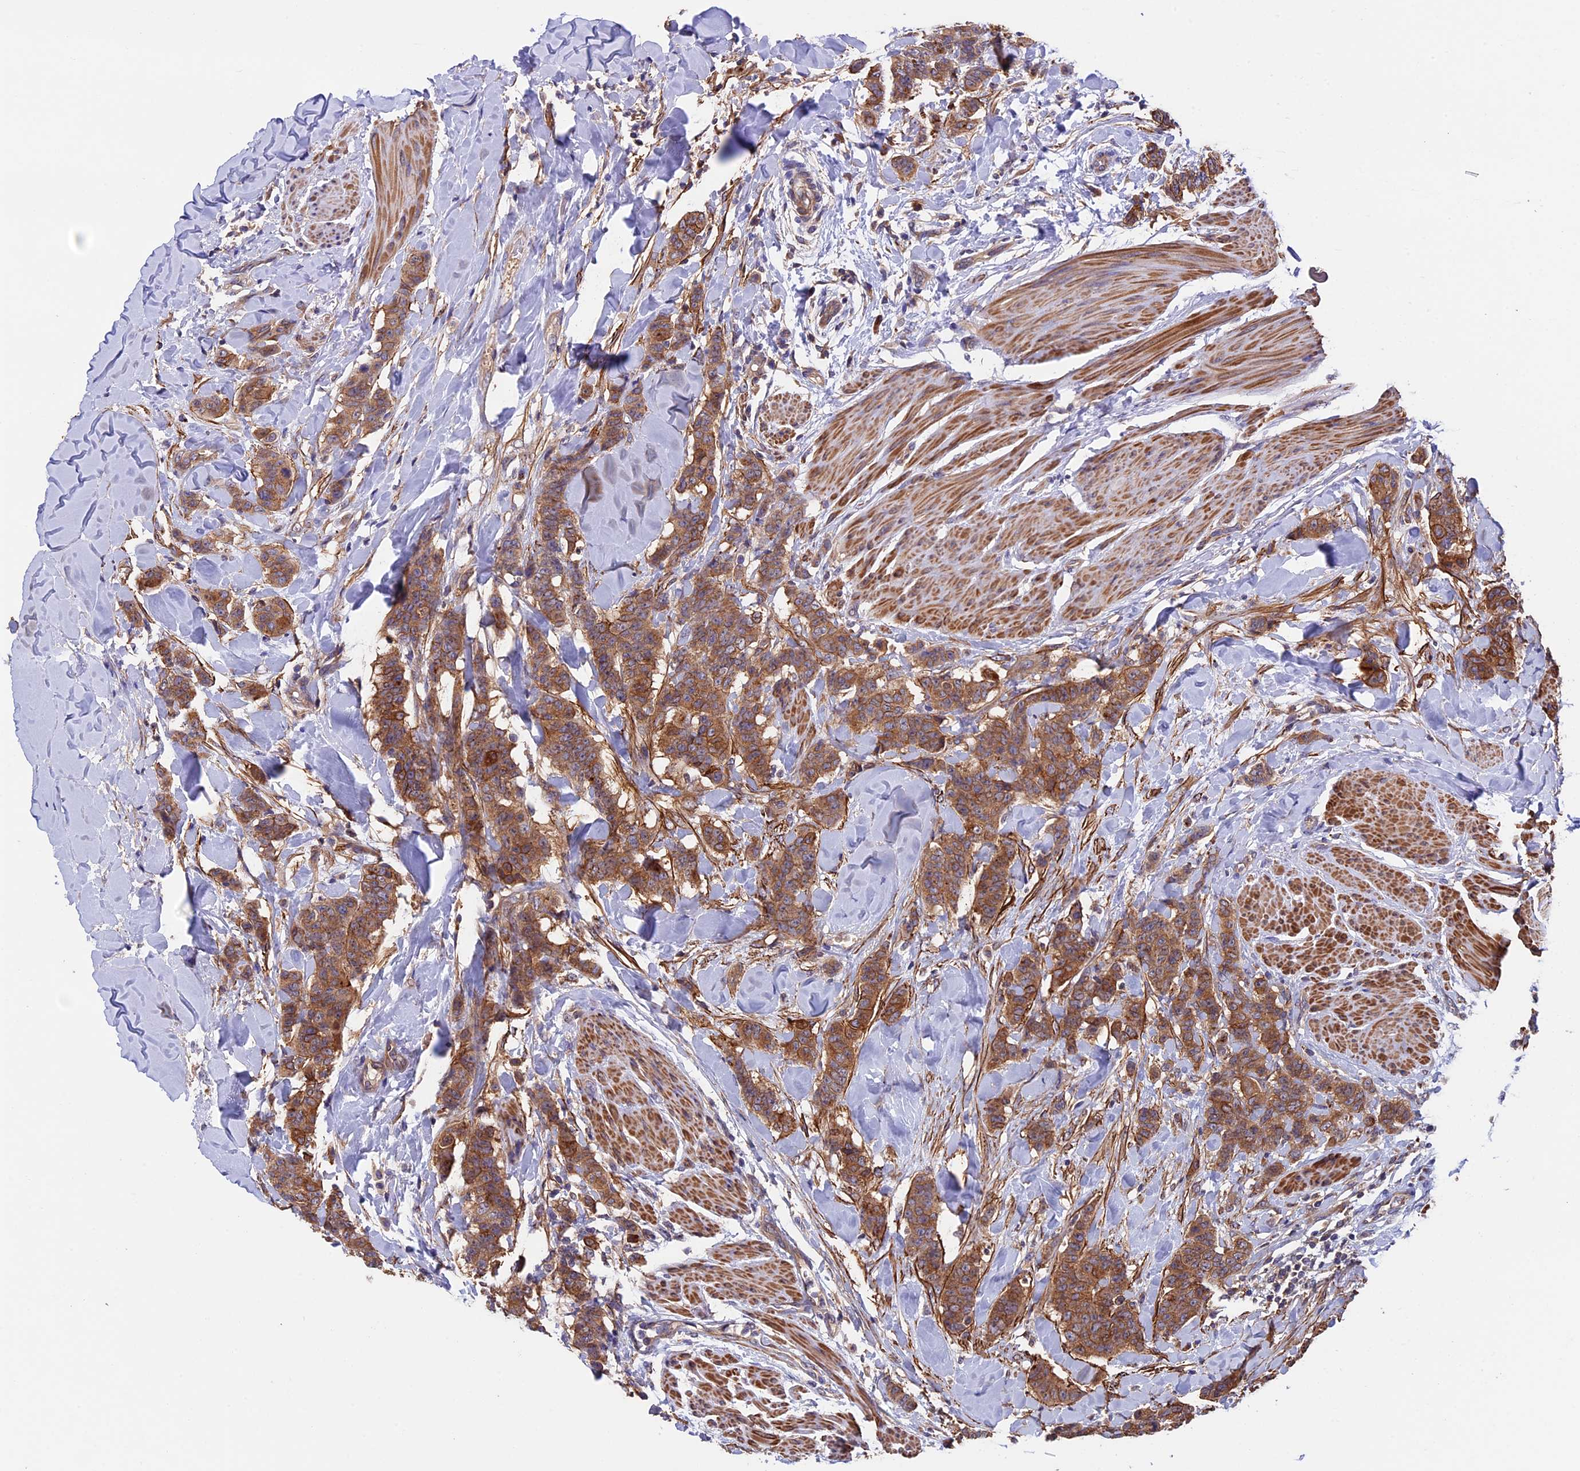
{"staining": {"intensity": "moderate", "quantity": ">75%", "location": "cytoplasmic/membranous"}, "tissue": "breast cancer", "cell_type": "Tumor cells", "image_type": "cancer", "snomed": [{"axis": "morphology", "description": "Duct carcinoma"}, {"axis": "topography", "description": "Breast"}], "caption": "An IHC micrograph of neoplastic tissue is shown. Protein staining in brown labels moderate cytoplasmic/membranous positivity in breast cancer (intraductal carcinoma) within tumor cells. (Brightfield microscopy of DAB IHC at high magnification).", "gene": "SLC9A5", "patient": {"sex": "female", "age": 40}}